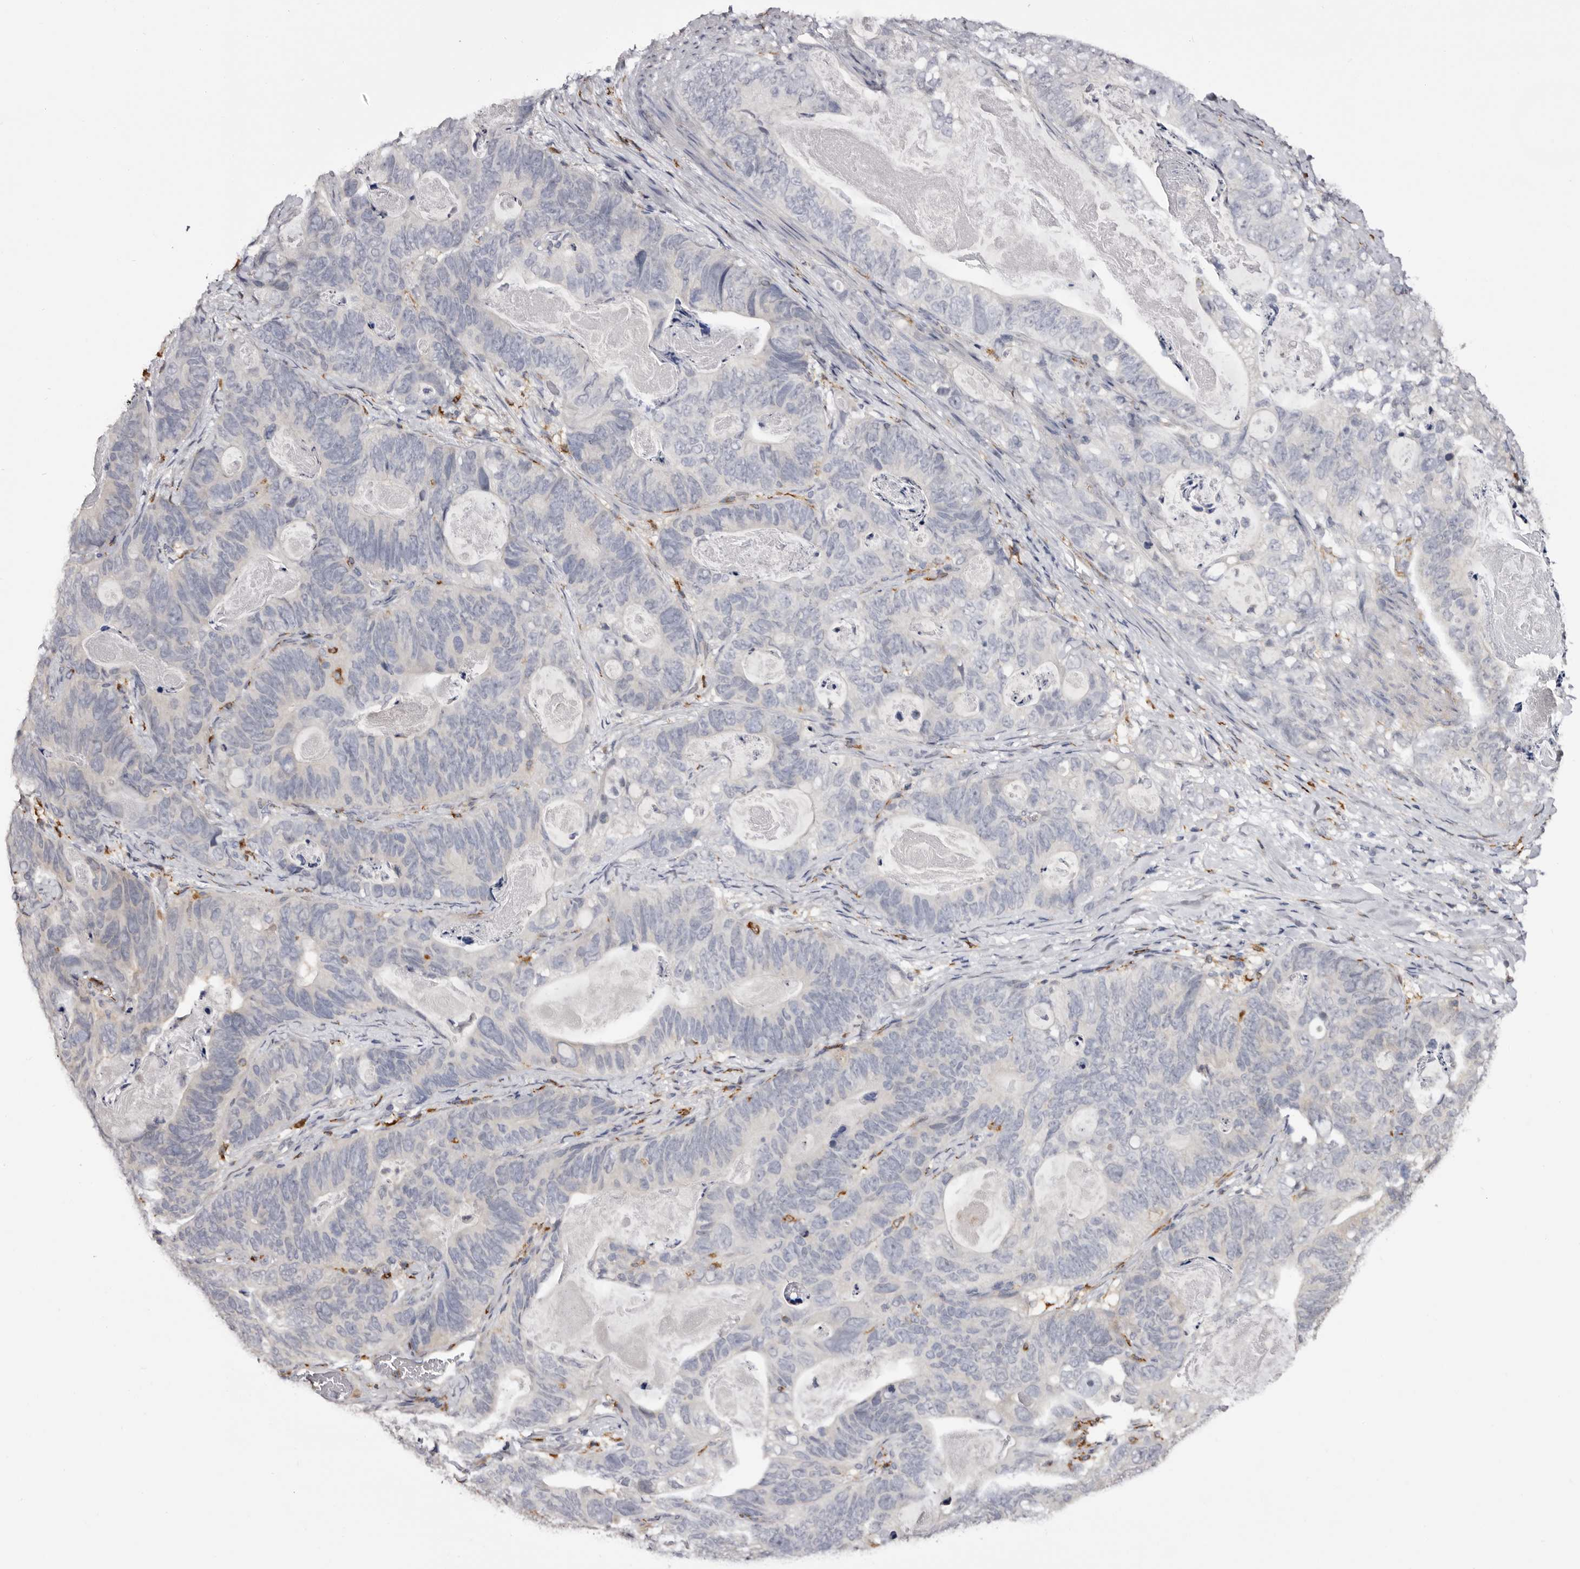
{"staining": {"intensity": "negative", "quantity": "none", "location": "none"}, "tissue": "stomach cancer", "cell_type": "Tumor cells", "image_type": "cancer", "snomed": [{"axis": "morphology", "description": "Normal tissue, NOS"}, {"axis": "morphology", "description": "Adenocarcinoma, NOS"}, {"axis": "topography", "description": "Stomach"}], "caption": "Tumor cells show no significant protein staining in stomach cancer (adenocarcinoma).", "gene": "TNNI1", "patient": {"sex": "female", "age": 89}}